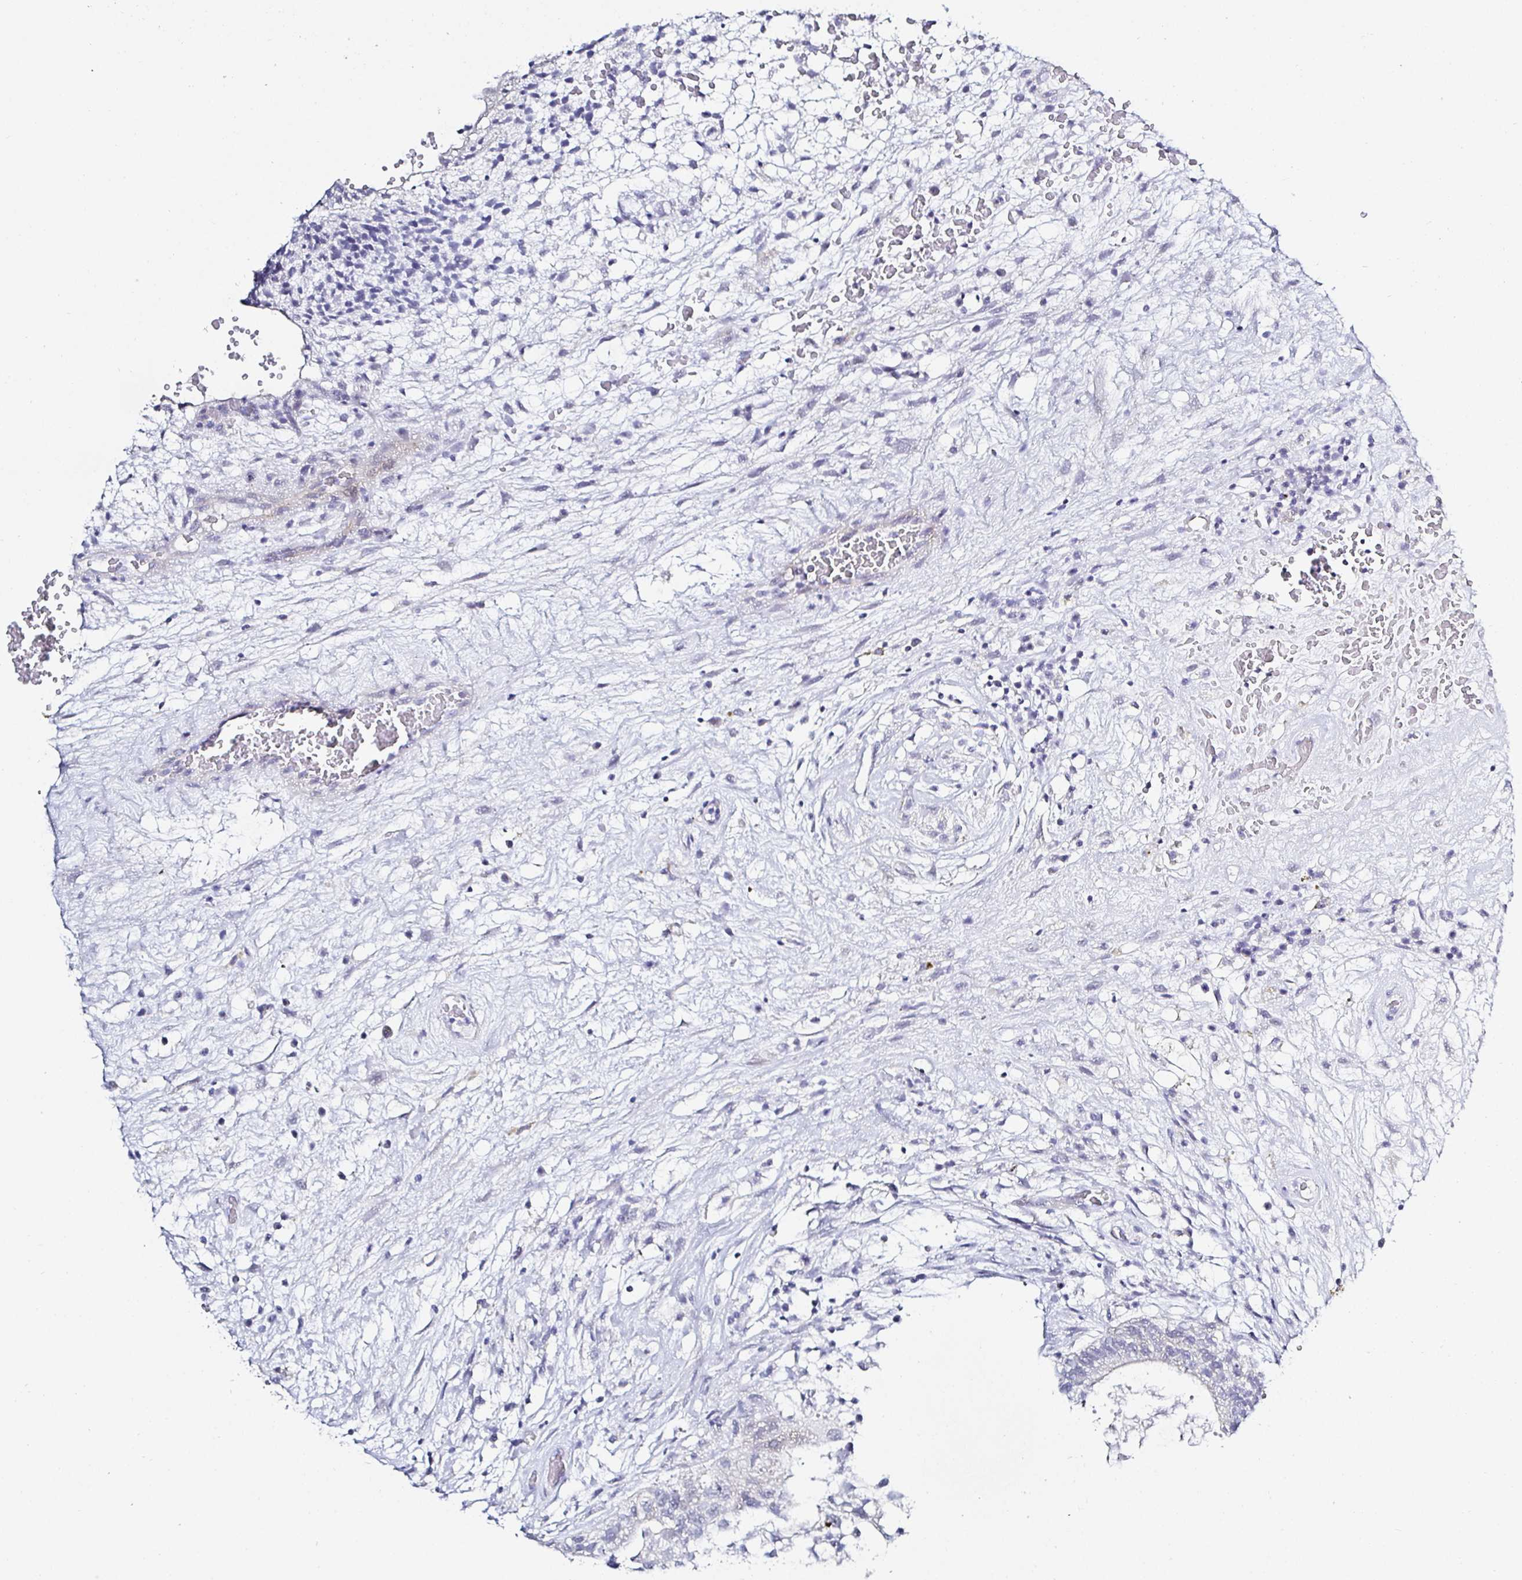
{"staining": {"intensity": "negative", "quantity": "none", "location": "none"}, "tissue": "testis cancer", "cell_type": "Tumor cells", "image_type": "cancer", "snomed": [{"axis": "morphology", "description": "Normal tissue, NOS"}, {"axis": "morphology", "description": "Carcinoma, Embryonal, NOS"}, {"axis": "topography", "description": "Testis"}], "caption": "Histopathology image shows no significant protein positivity in tumor cells of testis cancer. (DAB immunohistochemistry with hematoxylin counter stain).", "gene": "OR10K1", "patient": {"sex": "male", "age": 32}}